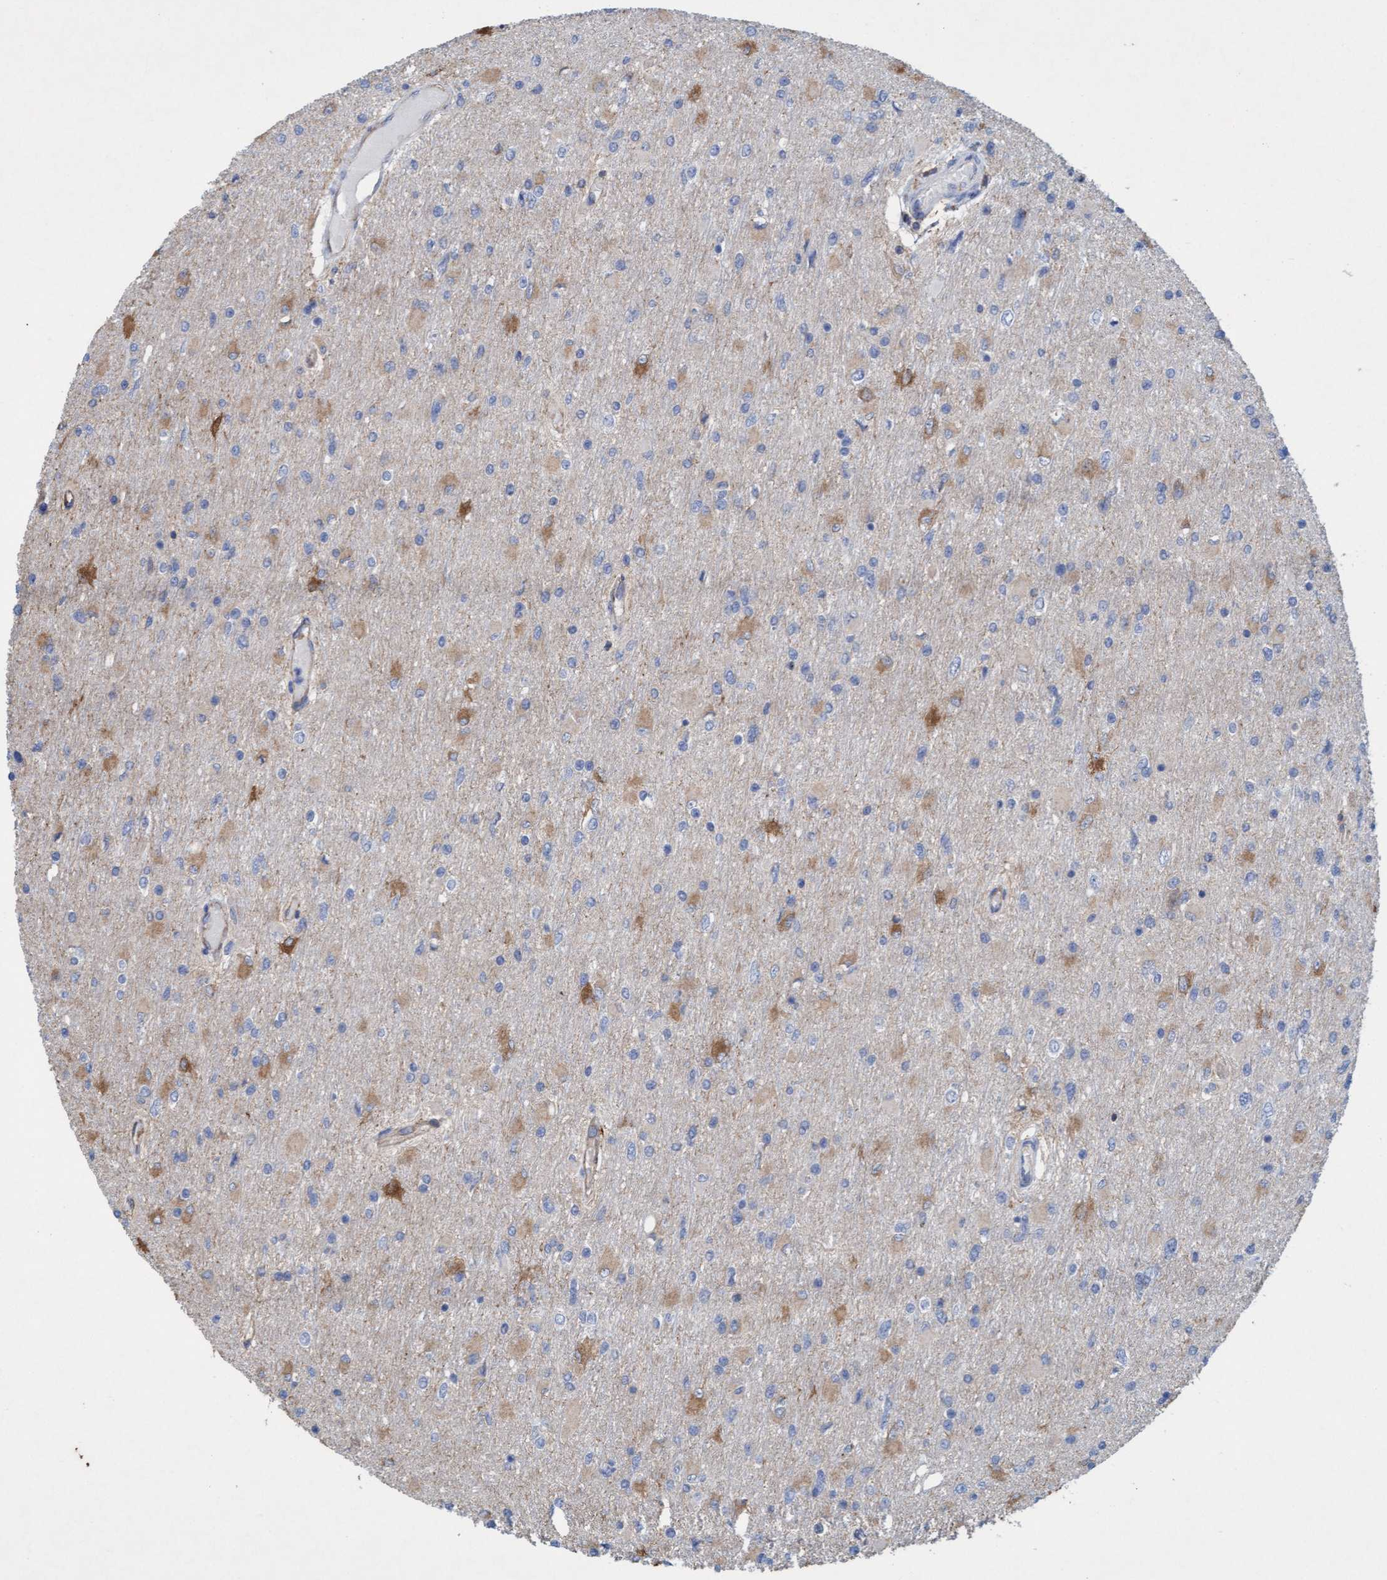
{"staining": {"intensity": "moderate", "quantity": "<25%", "location": "cytoplasmic/membranous"}, "tissue": "glioma", "cell_type": "Tumor cells", "image_type": "cancer", "snomed": [{"axis": "morphology", "description": "Glioma, malignant, High grade"}, {"axis": "topography", "description": "Cerebral cortex"}], "caption": "Moderate cytoplasmic/membranous positivity for a protein is seen in about <25% of tumor cells of malignant high-grade glioma using immunohistochemistry (IHC).", "gene": "SIGIRR", "patient": {"sex": "female", "age": 36}}